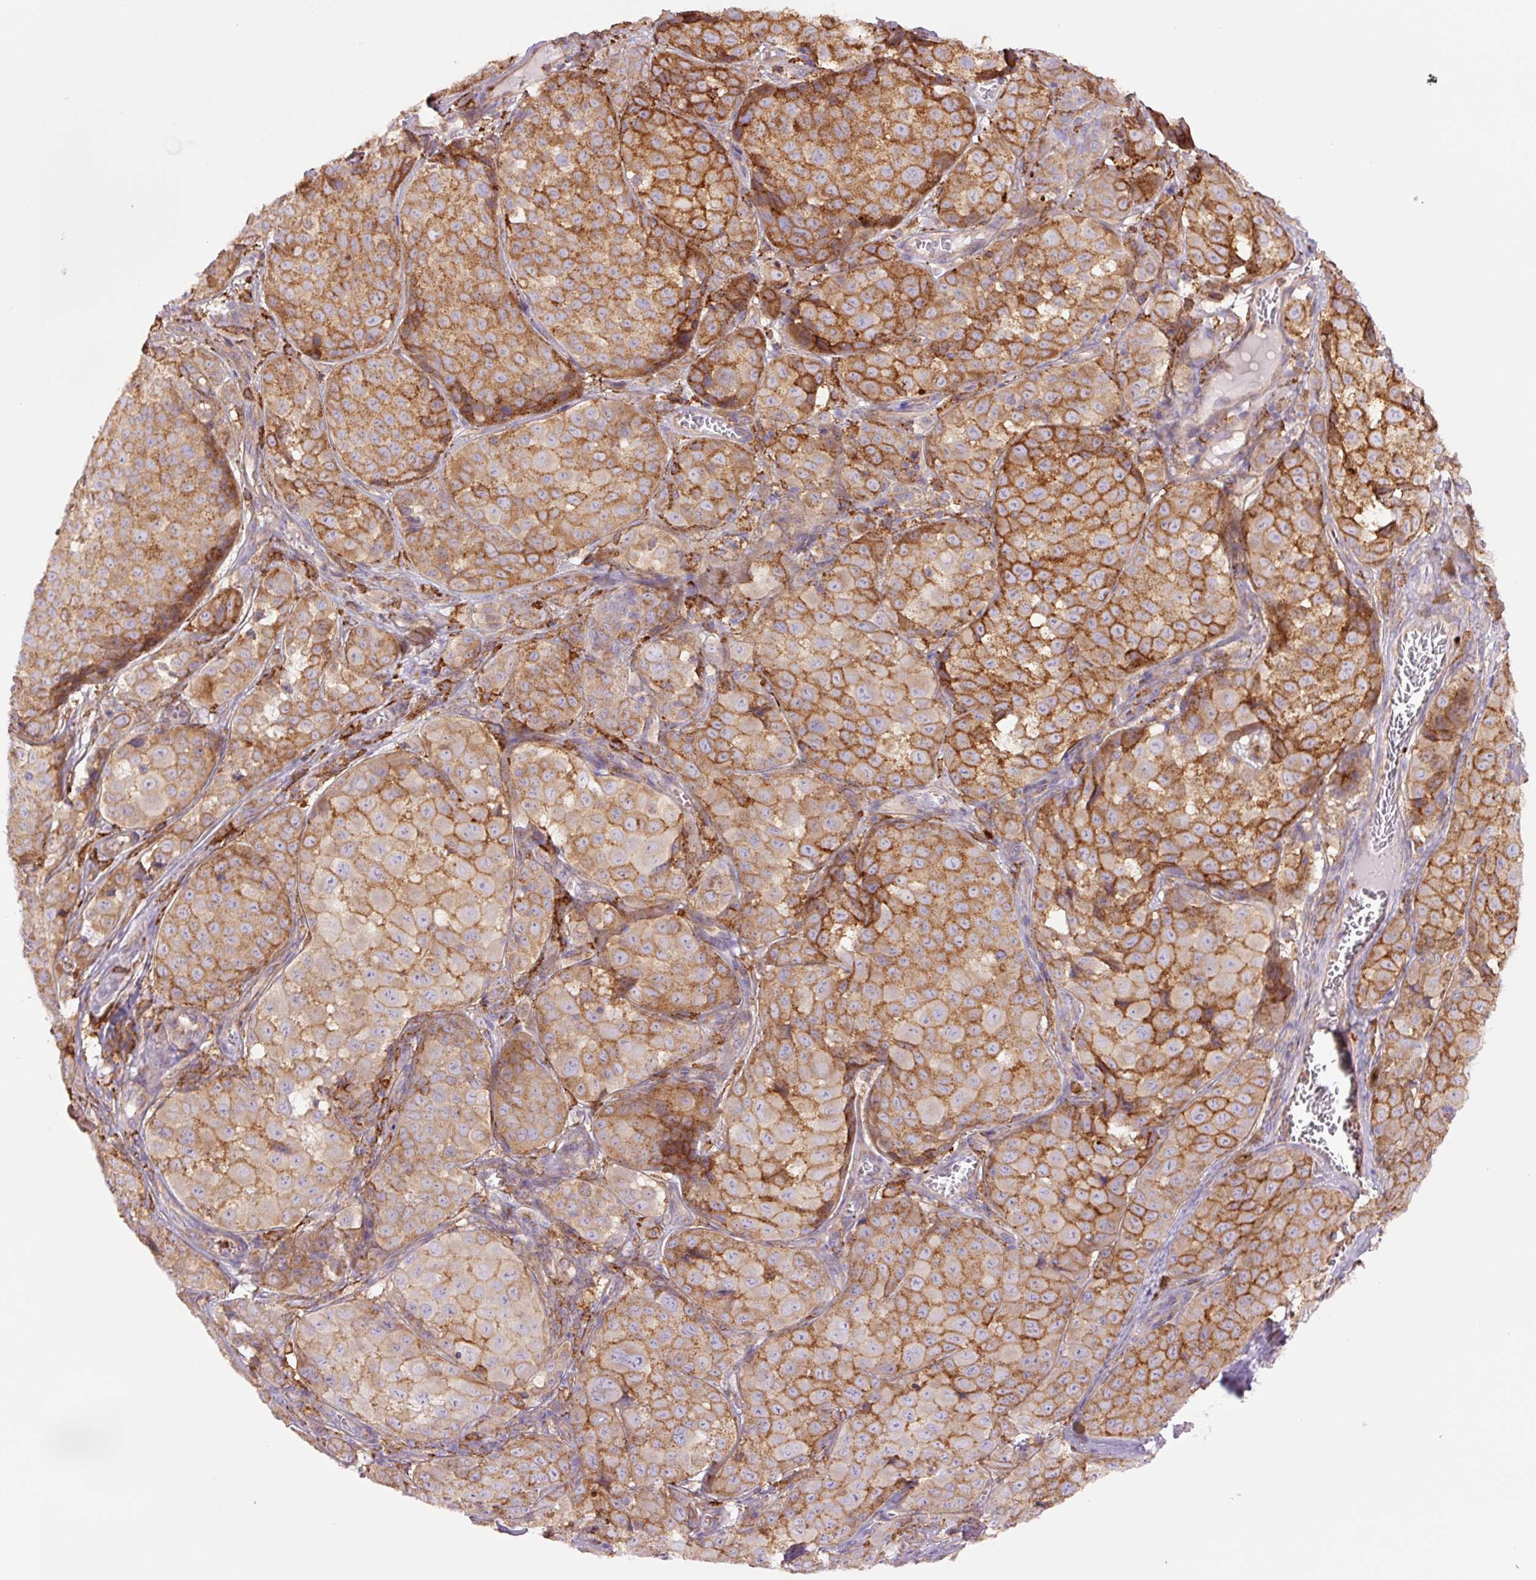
{"staining": {"intensity": "moderate", "quantity": ">75%", "location": "cytoplasmic/membranous"}, "tissue": "melanoma", "cell_type": "Tumor cells", "image_type": "cancer", "snomed": [{"axis": "morphology", "description": "Malignant melanoma, NOS"}, {"axis": "topography", "description": "Skin"}], "caption": "Immunohistochemical staining of melanoma demonstrates medium levels of moderate cytoplasmic/membranous protein staining in approximately >75% of tumor cells. The staining was performed using DAB (3,3'-diaminobenzidine) to visualize the protein expression in brown, while the nuclei were stained in blue with hematoxylin (Magnification: 20x).", "gene": "SH2D6", "patient": {"sex": "male", "age": 64}}